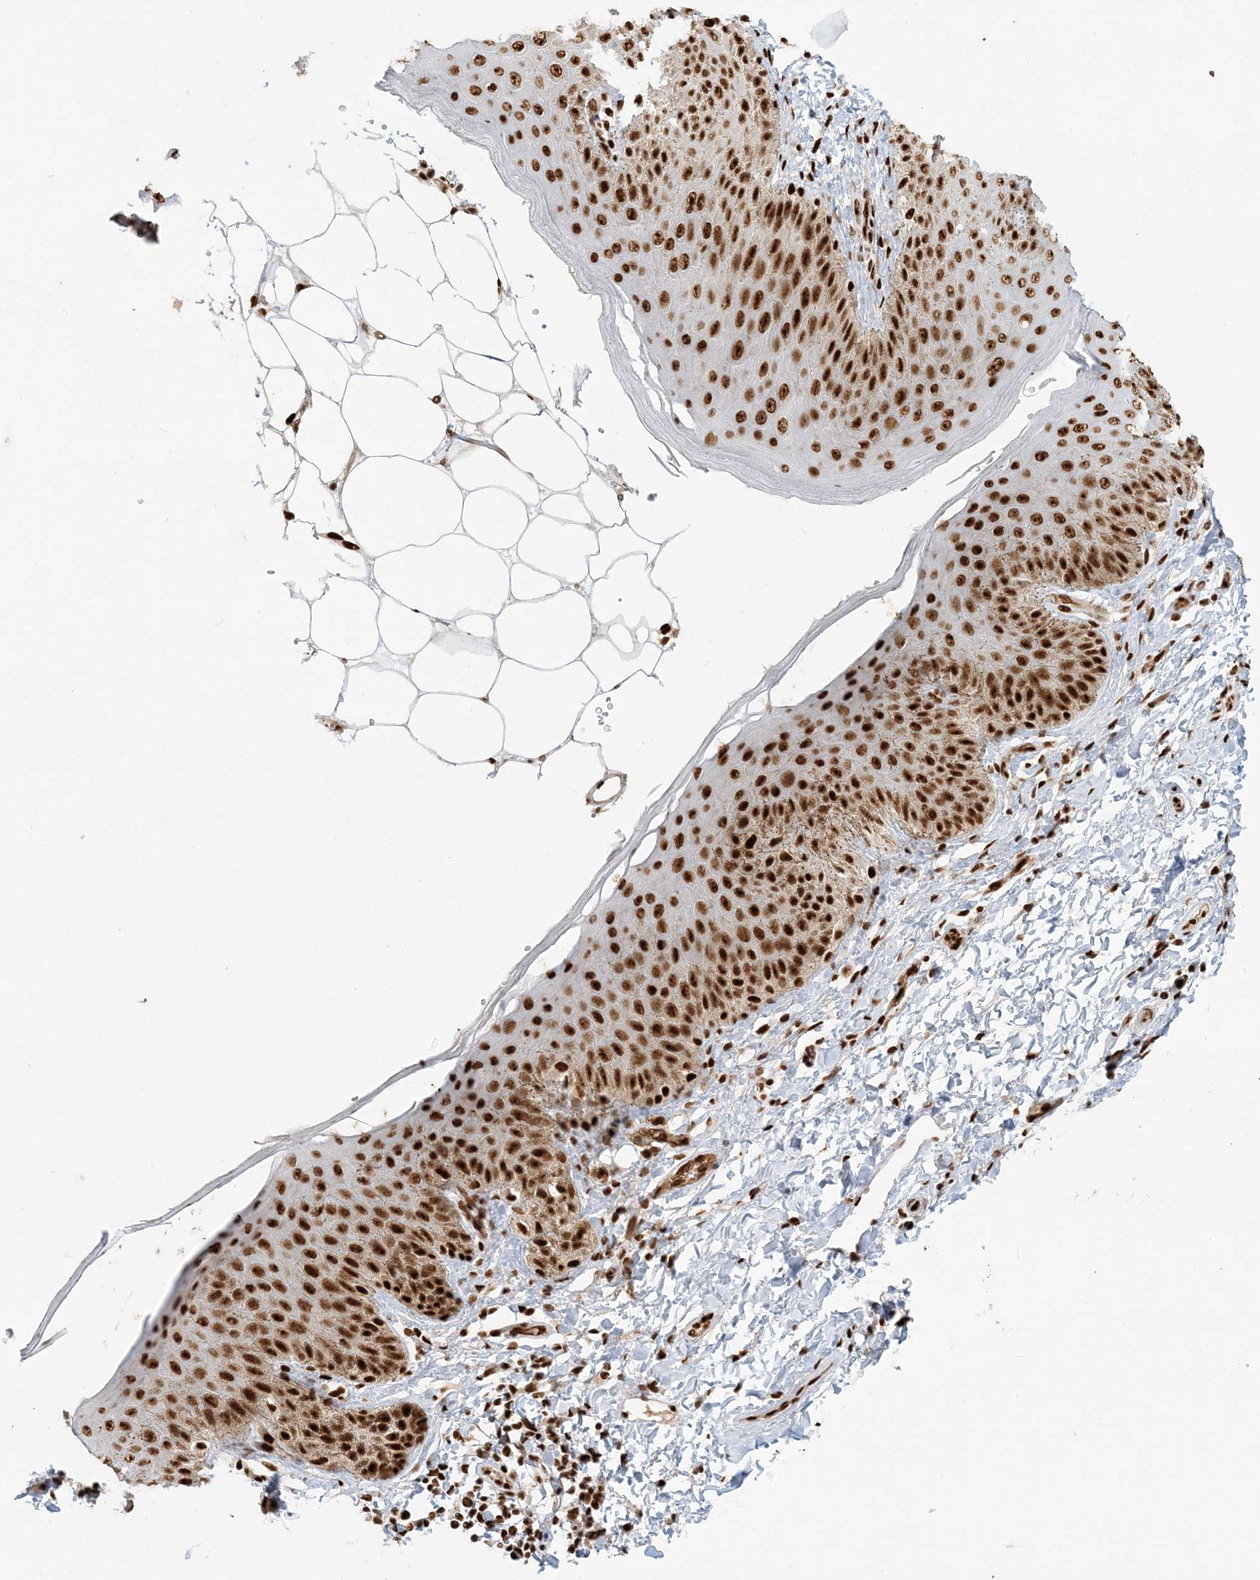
{"staining": {"intensity": "strong", "quantity": ">75%", "location": "nuclear"}, "tissue": "skin", "cell_type": "Epidermal cells", "image_type": "normal", "snomed": [{"axis": "morphology", "description": "Normal tissue, NOS"}, {"axis": "topography", "description": "Anal"}], "caption": "Epidermal cells demonstrate high levels of strong nuclear expression in about >75% of cells in unremarkable skin.", "gene": "CKS1B", "patient": {"sex": "male", "age": 44}}